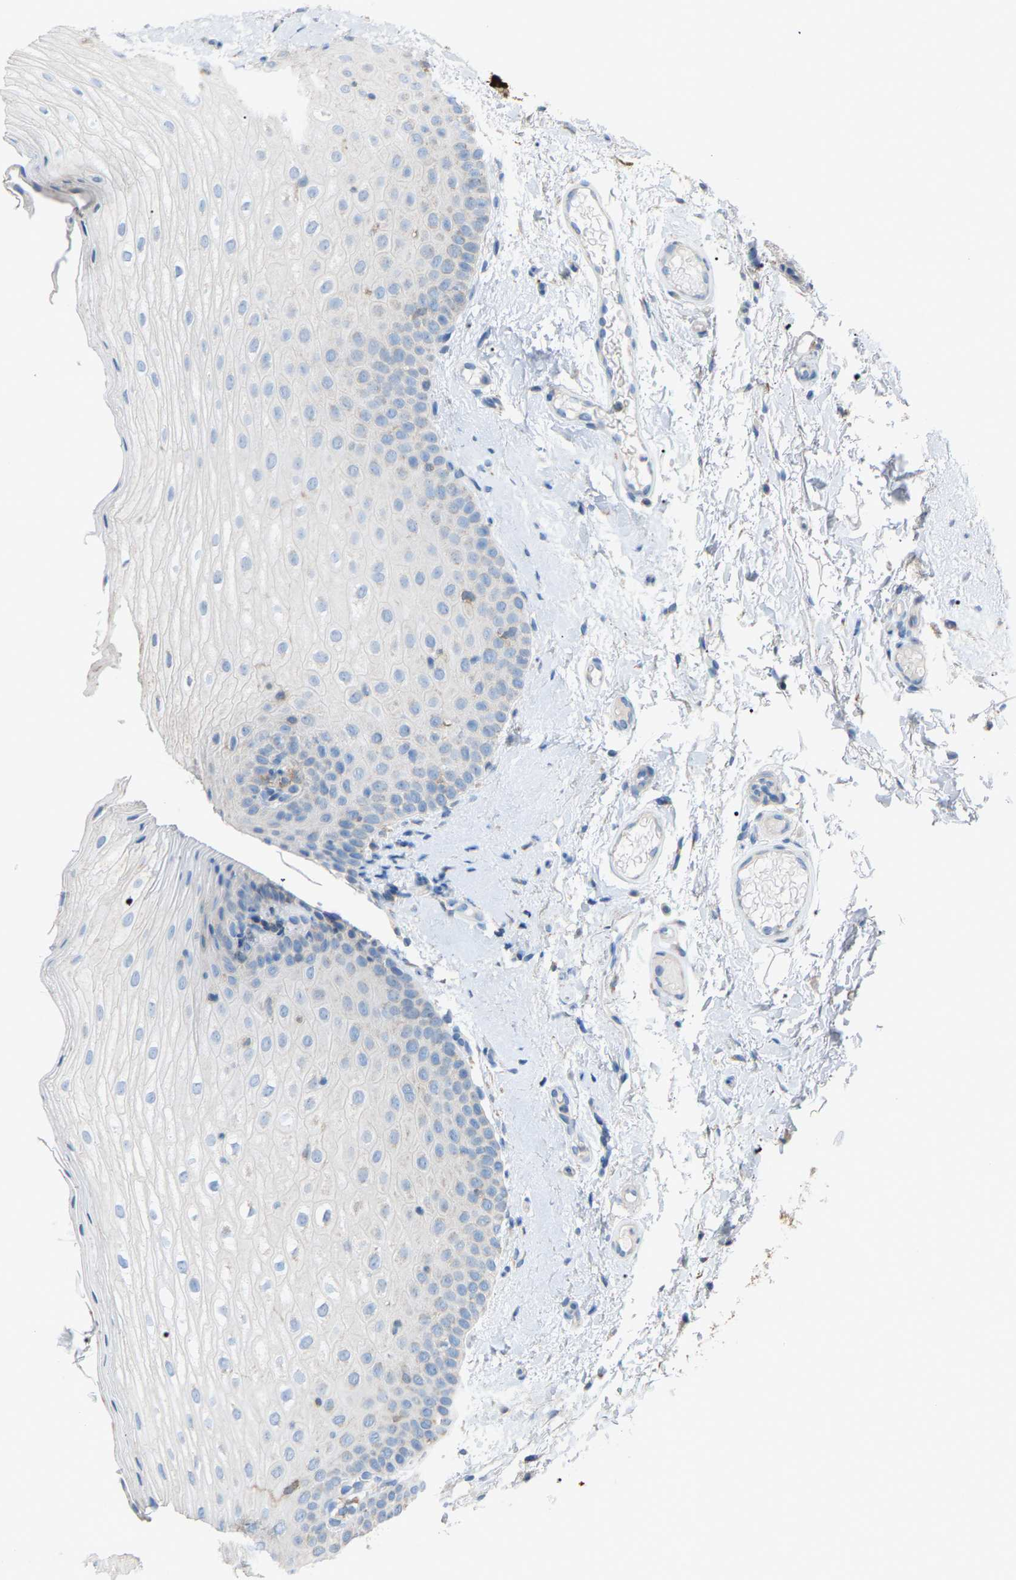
{"staining": {"intensity": "negative", "quantity": "none", "location": "none"}, "tissue": "oral mucosa", "cell_type": "Squamous epithelial cells", "image_type": "normal", "snomed": [{"axis": "morphology", "description": "Normal tissue, NOS"}, {"axis": "topography", "description": "Skin"}, {"axis": "topography", "description": "Oral tissue"}], "caption": "Micrograph shows no significant protein staining in squamous epithelial cells of normal oral mucosa.", "gene": "CROT", "patient": {"sex": "male", "age": 84}}